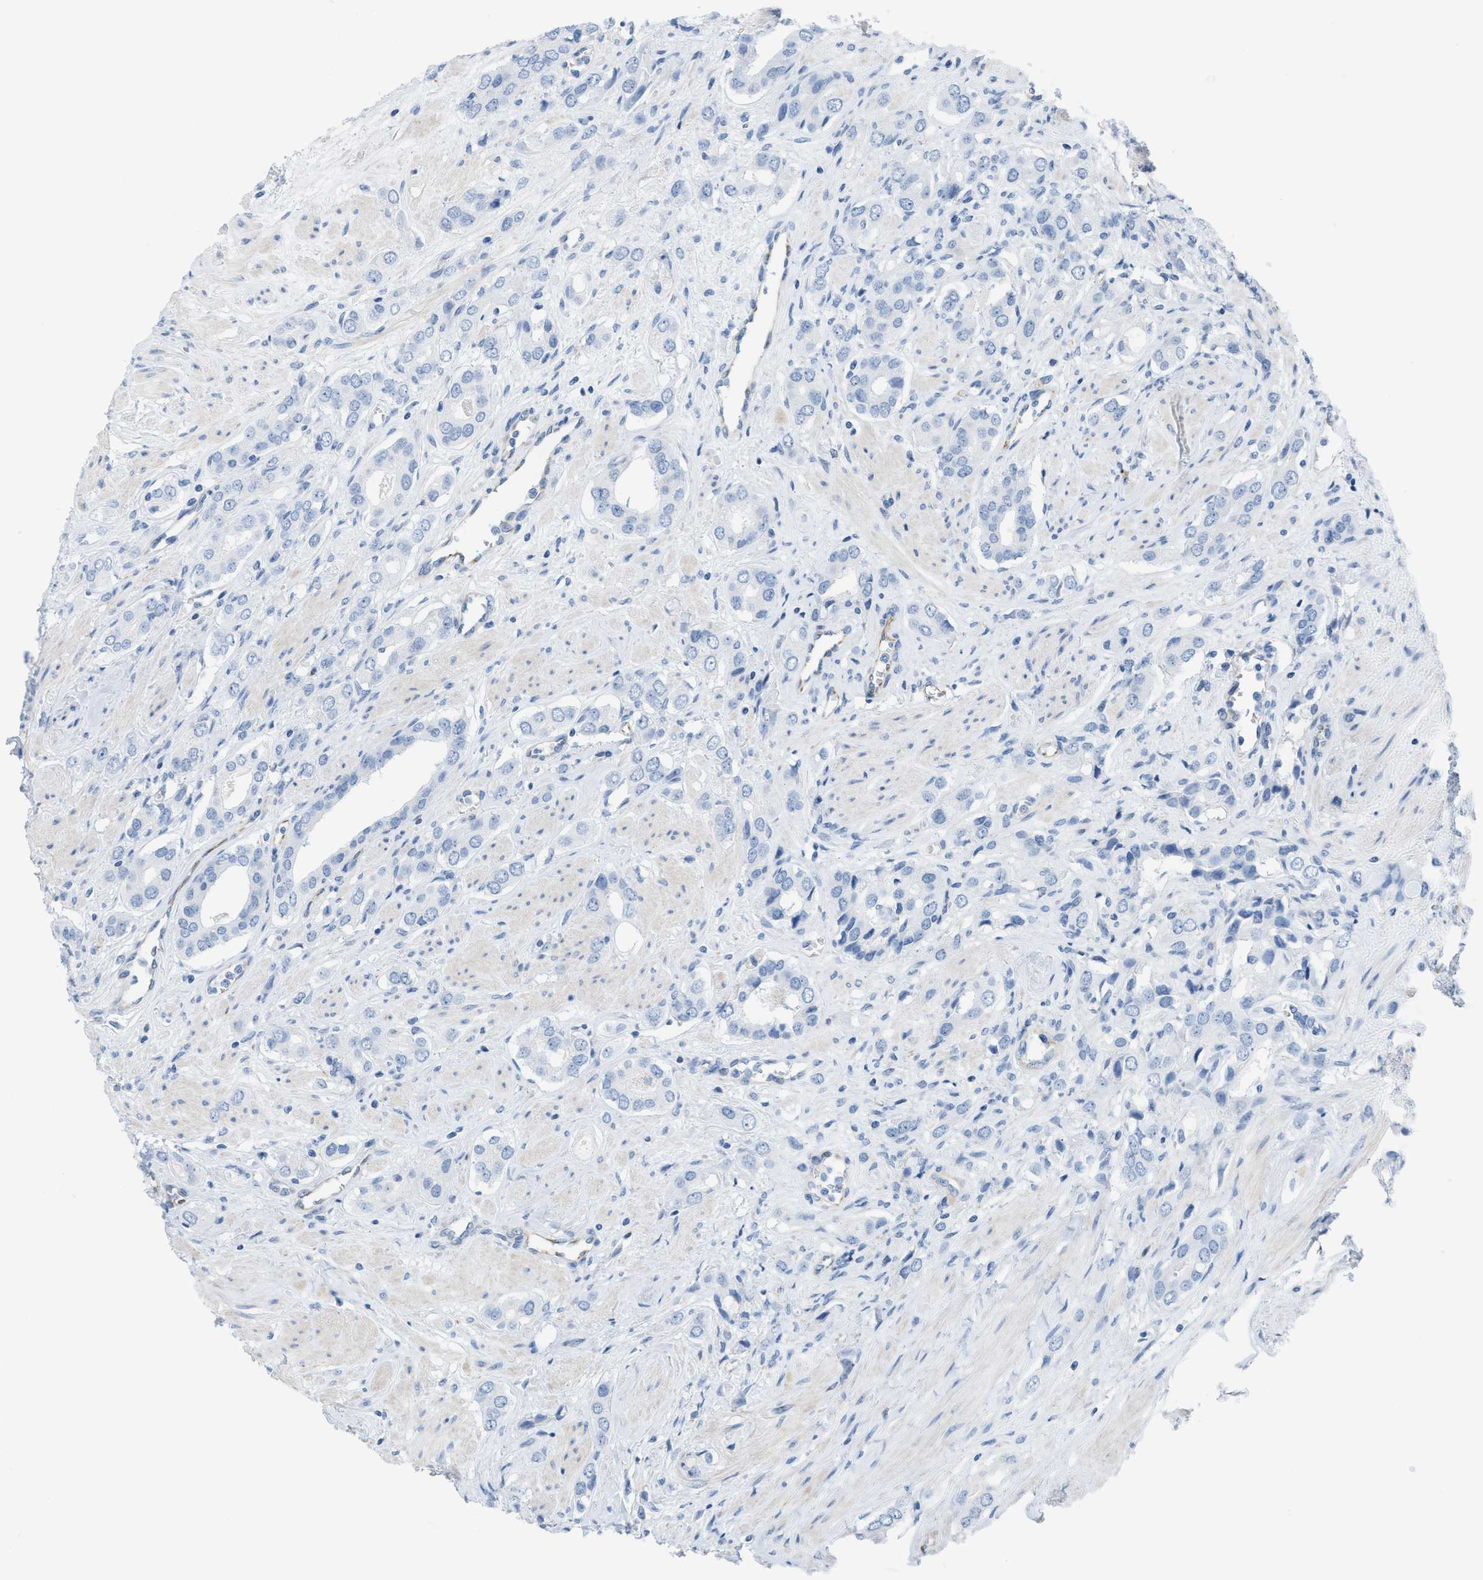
{"staining": {"intensity": "negative", "quantity": "none", "location": "none"}, "tissue": "prostate cancer", "cell_type": "Tumor cells", "image_type": "cancer", "snomed": [{"axis": "morphology", "description": "Adenocarcinoma, High grade"}, {"axis": "topography", "description": "Prostate"}], "caption": "Protein analysis of prostate cancer demonstrates no significant expression in tumor cells. The staining is performed using DAB brown chromogen with nuclei counter-stained in using hematoxylin.", "gene": "SLC12A1", "patient": {"sex": "male", "age": 52}}